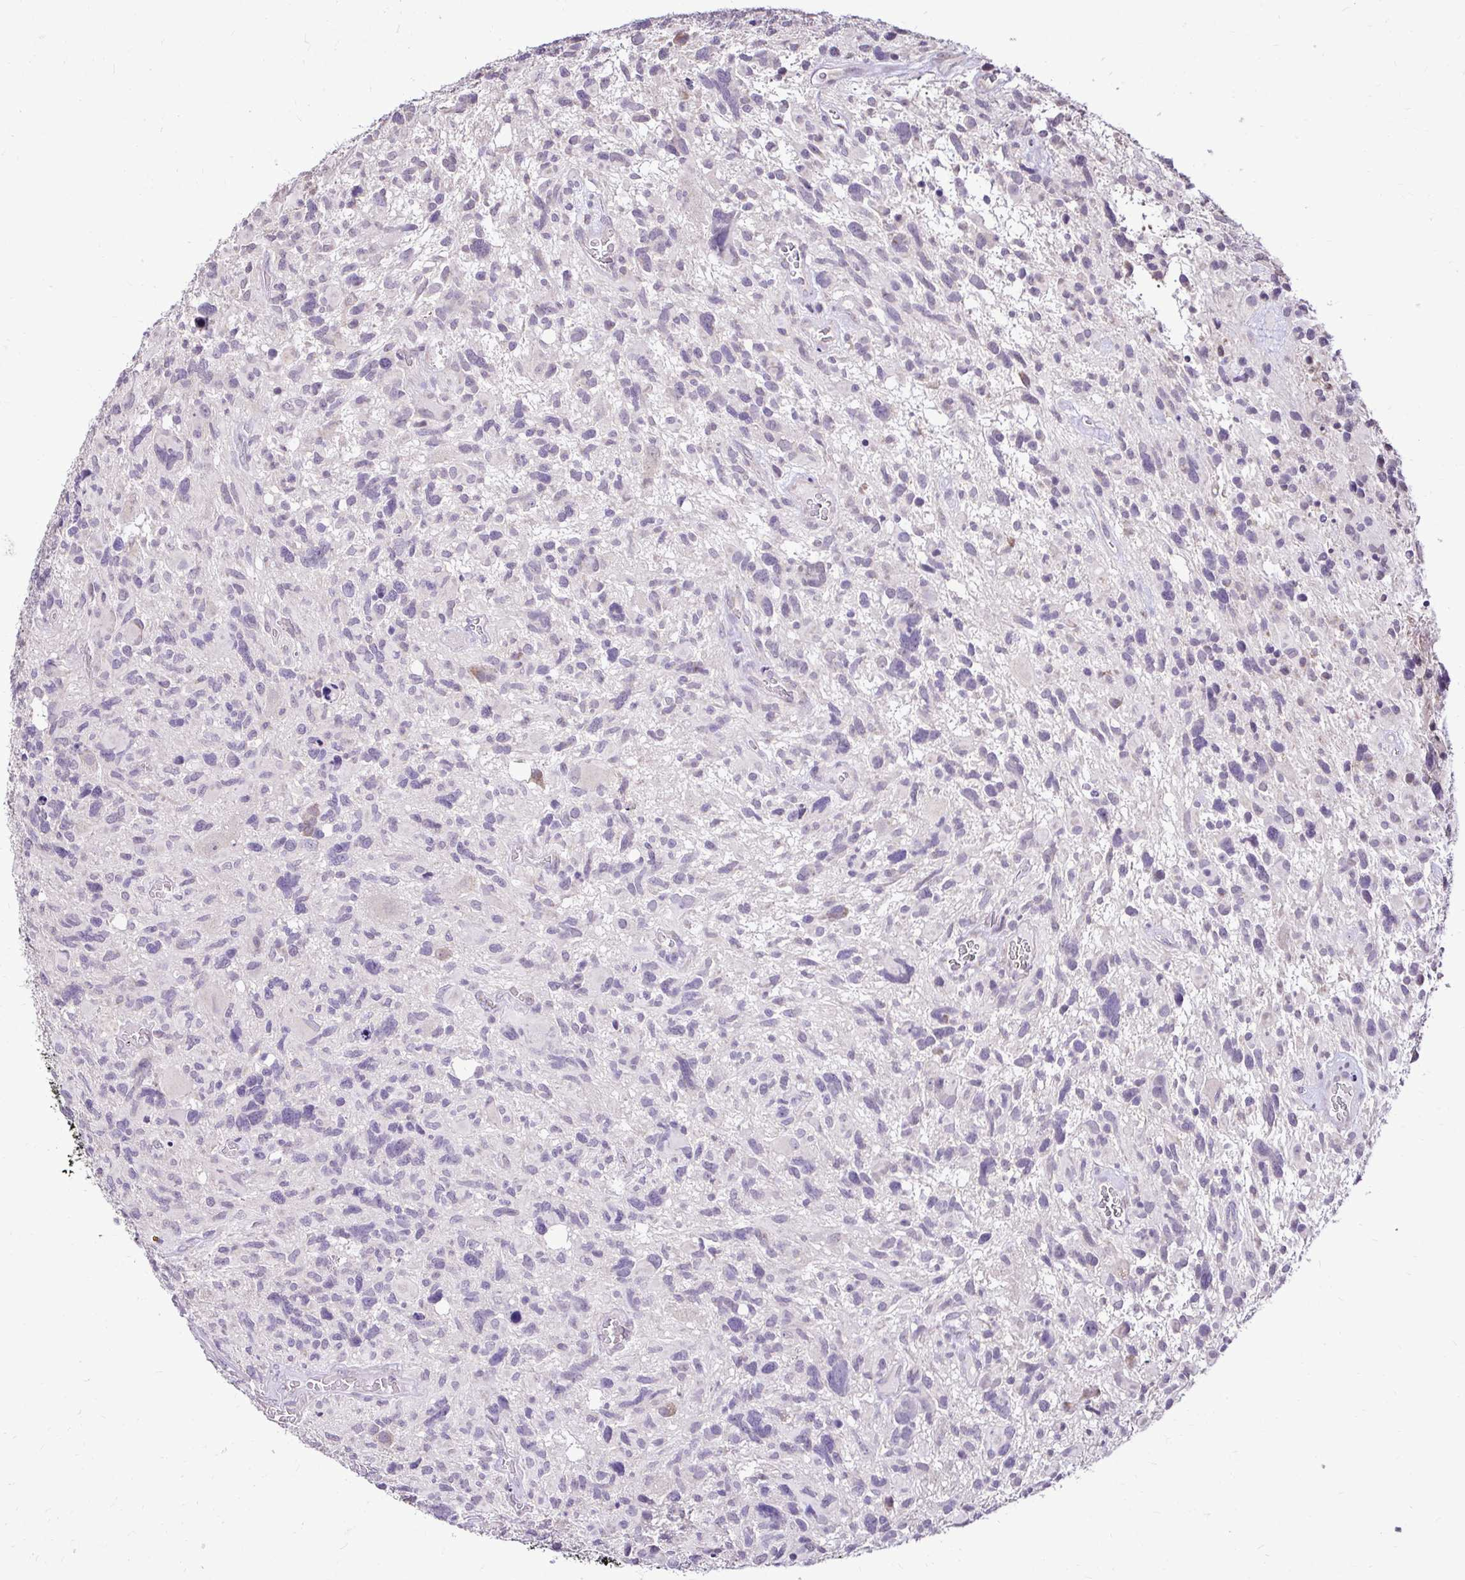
{"staining": {"intensity": "negative", "quantity": "none", "location": "none"}, "tissue": "glioma", "cell_type": "Tumor cells", "image_type": "cancer", "snomed": [{"axis": "morphology", "description": "Glioma, malignant, High grade"}, {"axis": "topography", "description": "Brain"}], "caption": "Protein analysis of malignant glioma (high-grade) demonstrates no significant expression in tumor cells.", "gene": "KIAA1210", "patient": {"sex": "male", "age": 49}}